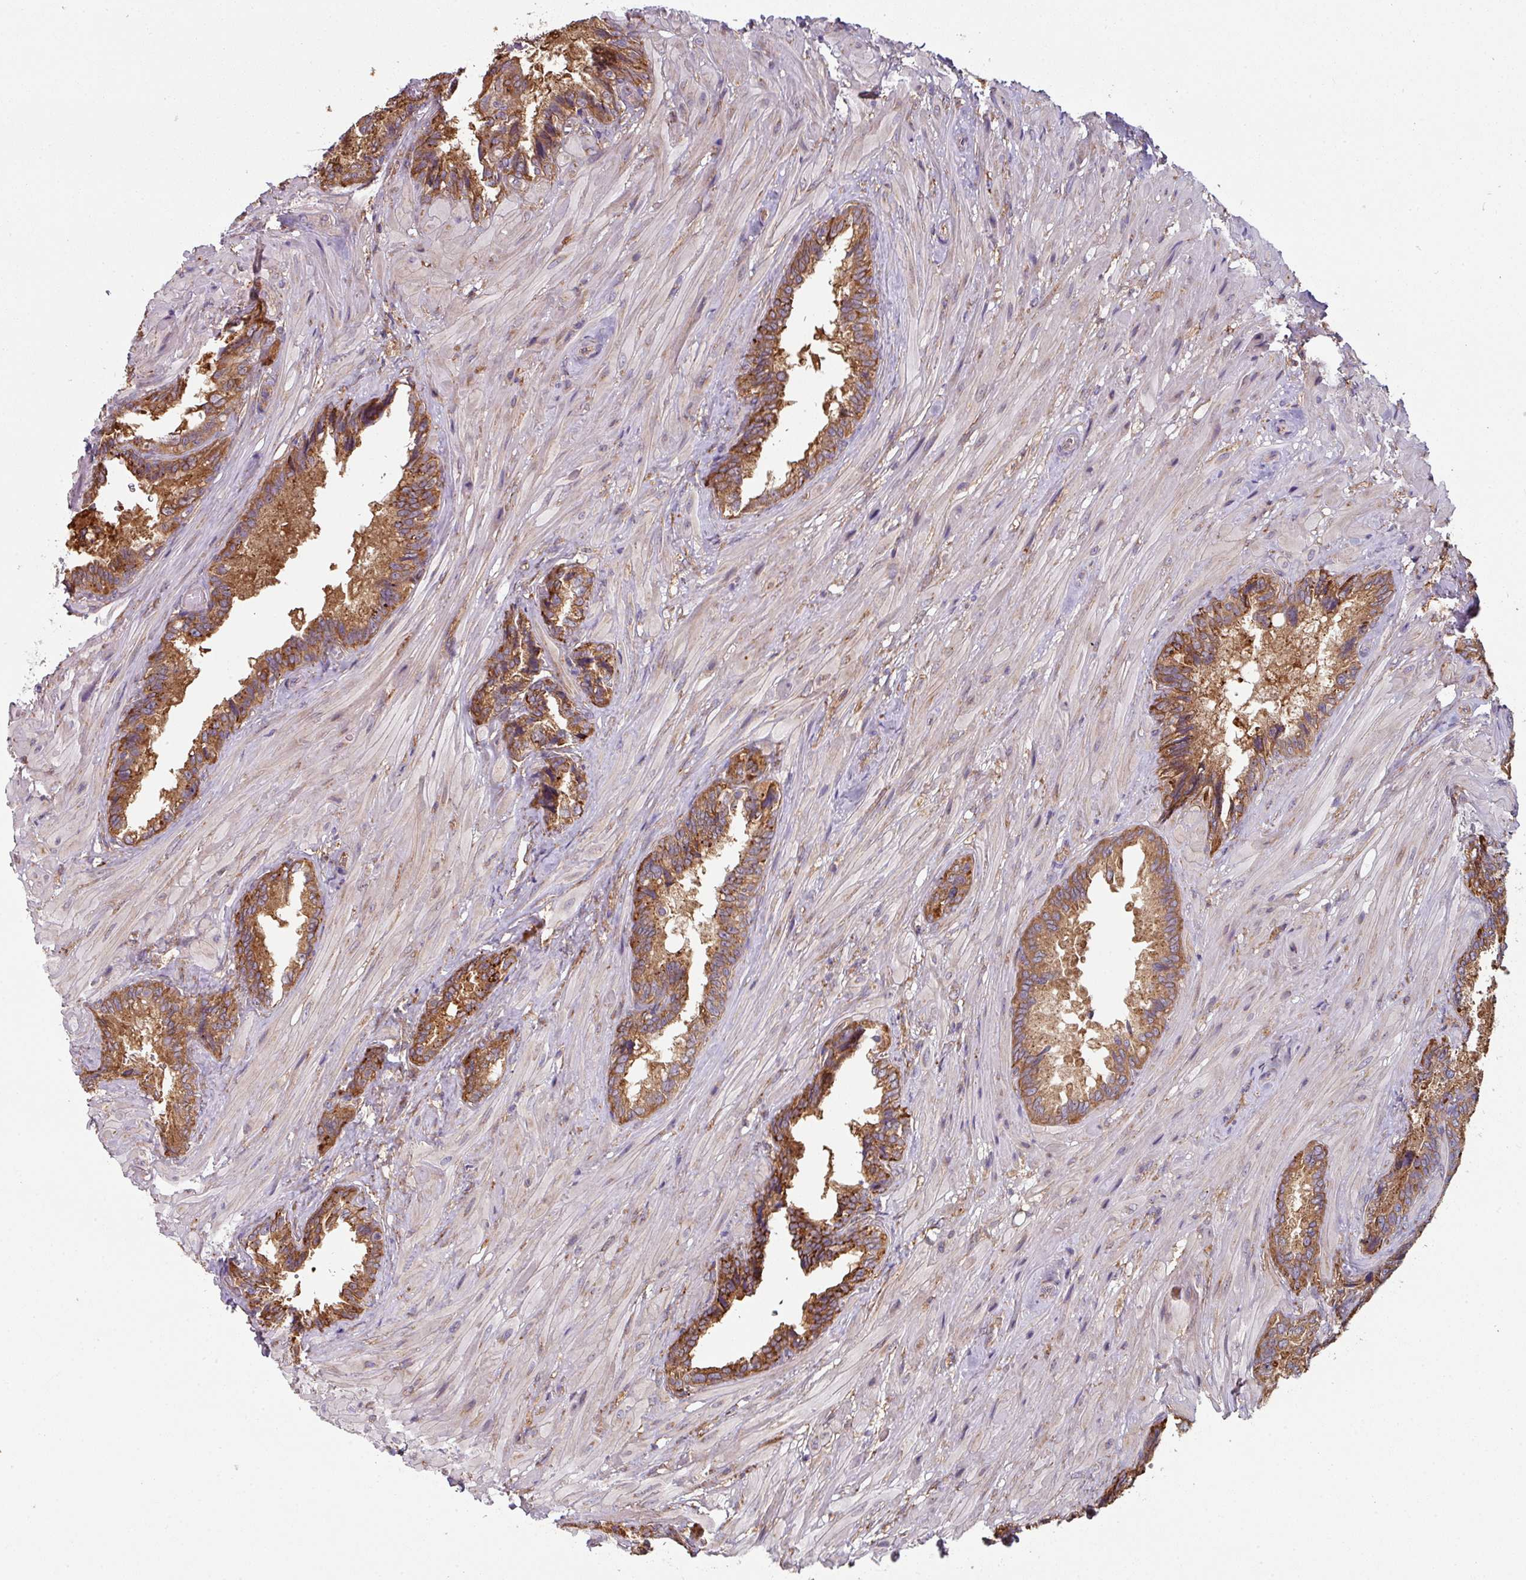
{"staining": {"intensity": "moderate", "quantity": ">75%", "location": "cytoplasmic/membranous"}, "tissue": "seminal vesicle", "cell_type": "Glandular cells", "image_type": "normal", "snomed": [{"axis": "morphology", "description": "Normal tissue, NOS"}, {"axis": "topography", "description": "Seminal veicle"}], "caption": "Normal seminal vesicle exhibits moderate cytoplasmic/membranous positivity in approximately >75% of glandular cells, visualized by immunohistochemistry.", "gene": "FAT4", "patient": {"sex": "male", "age": 62}}